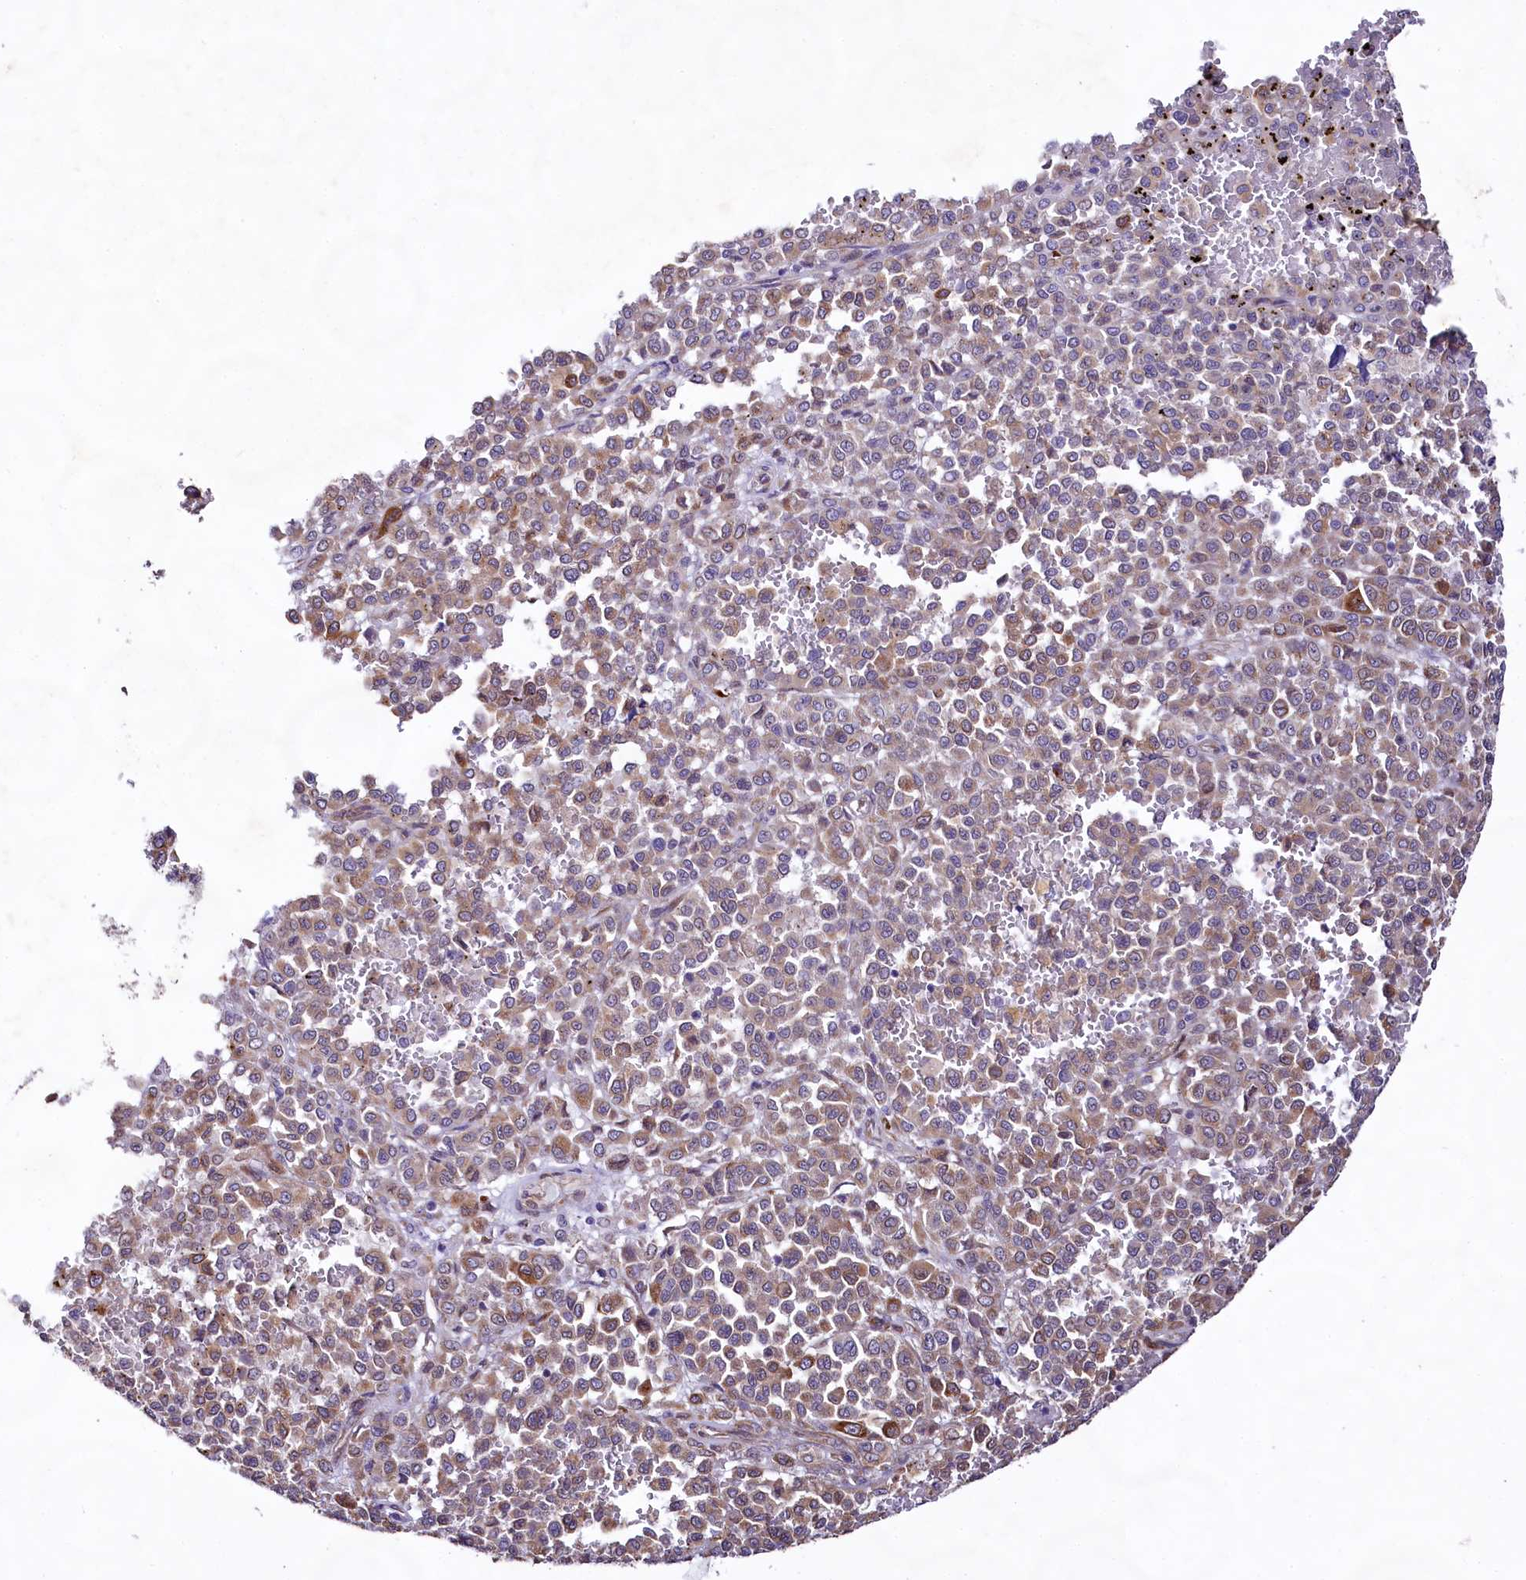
{"staining": {"intensity": "weak", "quantity": "25%-75%", "location": "cytoplasmic/membranous"}, "tissue": "melanoma", "cell_type": "Tumor cells", "image_type": "cancer", "snomed": [{"axis": "morphology", "description": "Malignant melanoma, Metastatic site"}, {"axis": "topography", "description": "Pancreas"}], "caption": "A photomicrograph of human malignant melanoma (metastatic site) stained for a protein shows weak cytoplasmic/membranous brown staining in tumor cells. (Brightfield microscopy of DAB IHC at high magnification).", "gene": "VPS11", "patient": {"sex": "female", "age": 30}}